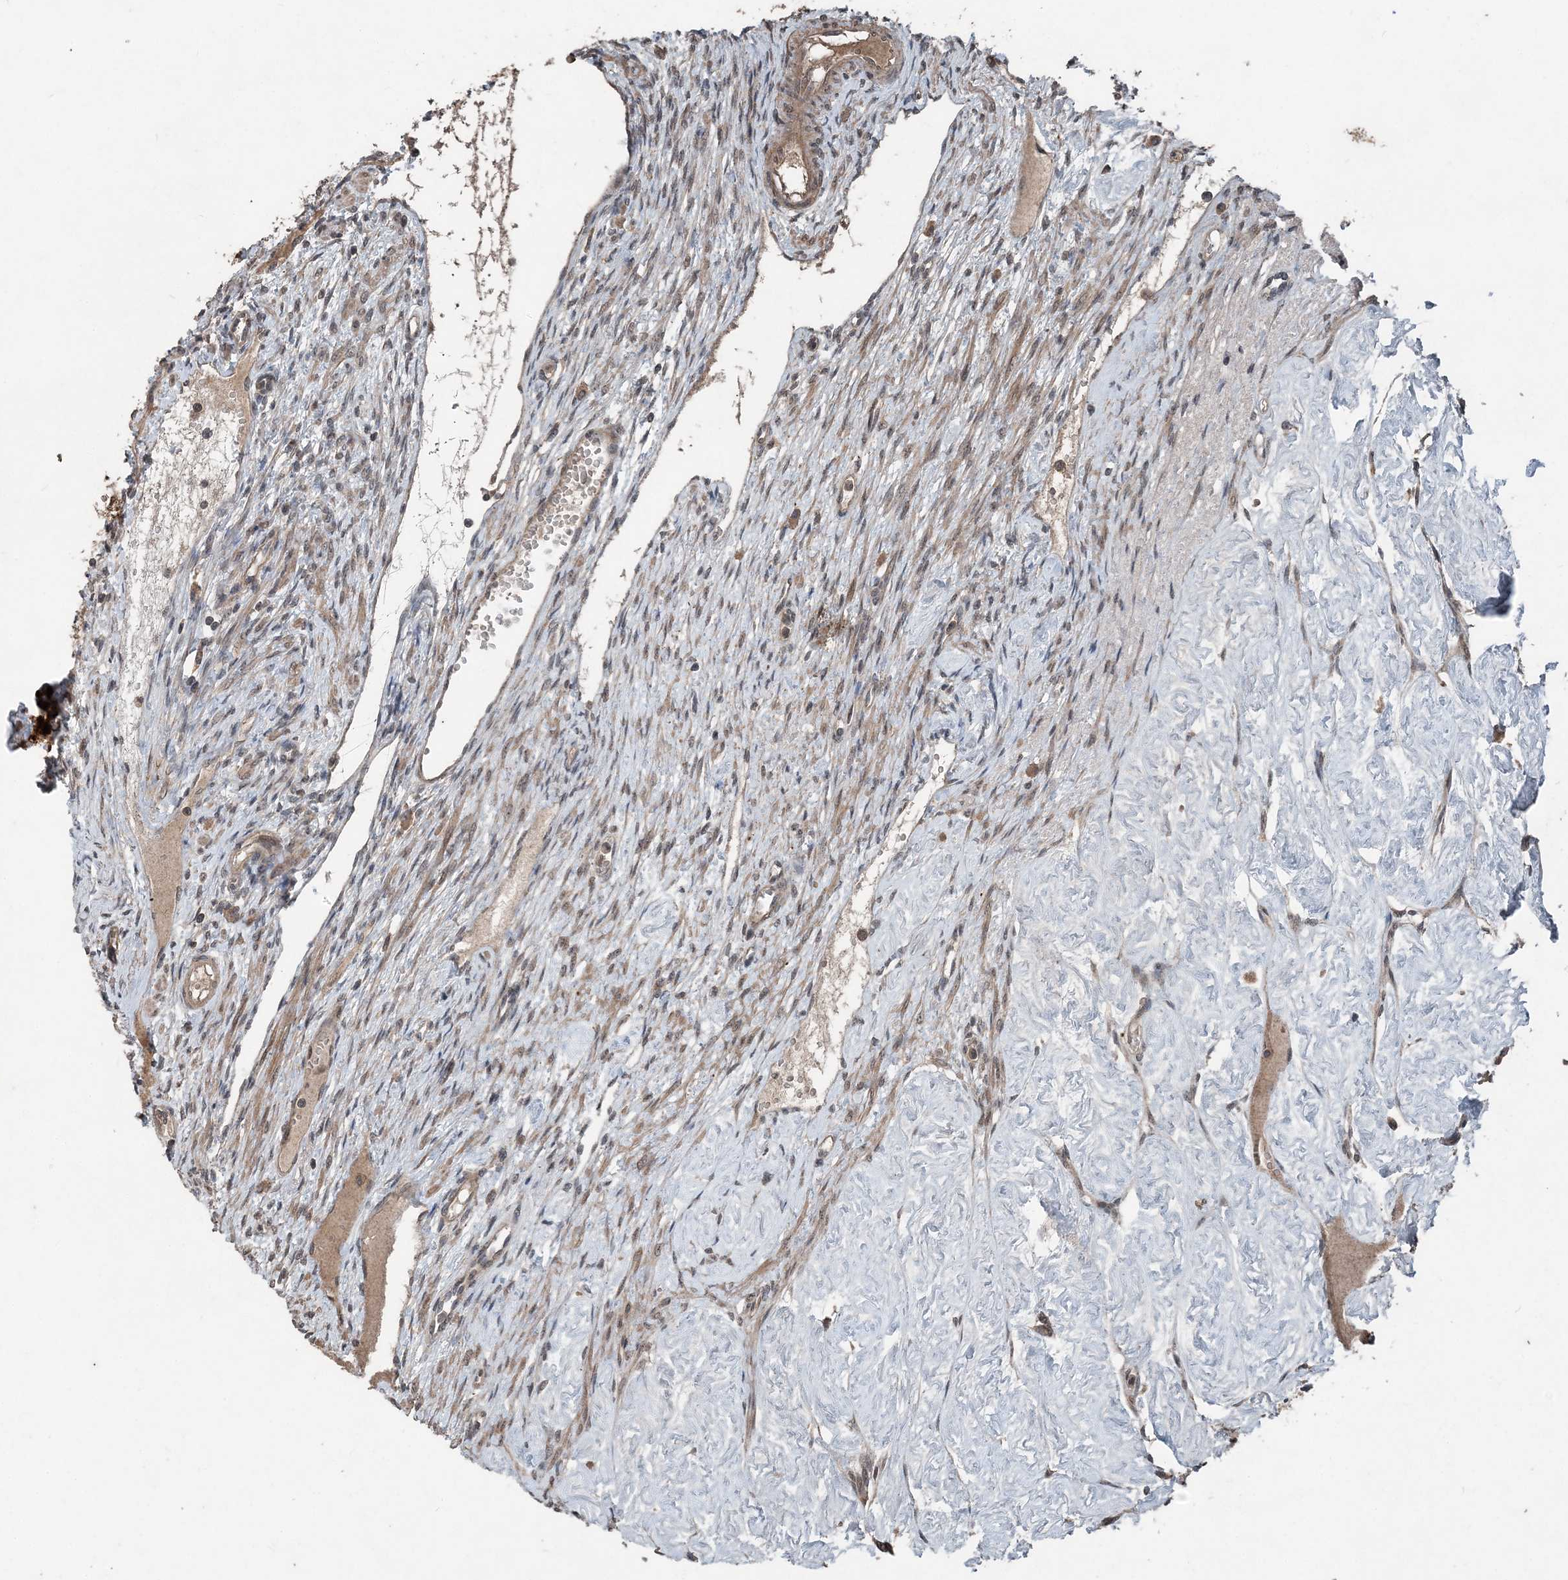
{"staining": {"intensity": "negative", "quantity": "none", "location": "none"}, "tissue": "ovary", "cell_type": "Ovarian stroma cells", "image_type": "normal", "snomed": [{"axis": "morphology", "description": "Normal tissue, NOS"}, {"axis": "morphology", "description": "Cyst, NOS"}, {"axis": "topography", "description": "Ovary"}], "caption": "DAB (3,3'-diaminobenzidine) immunohistochemical staining of benign ovary displays no significant positivity in ovarian stroma cells.", "gene": "CFL1", "patient": {"sex": "female", "age": 33}}